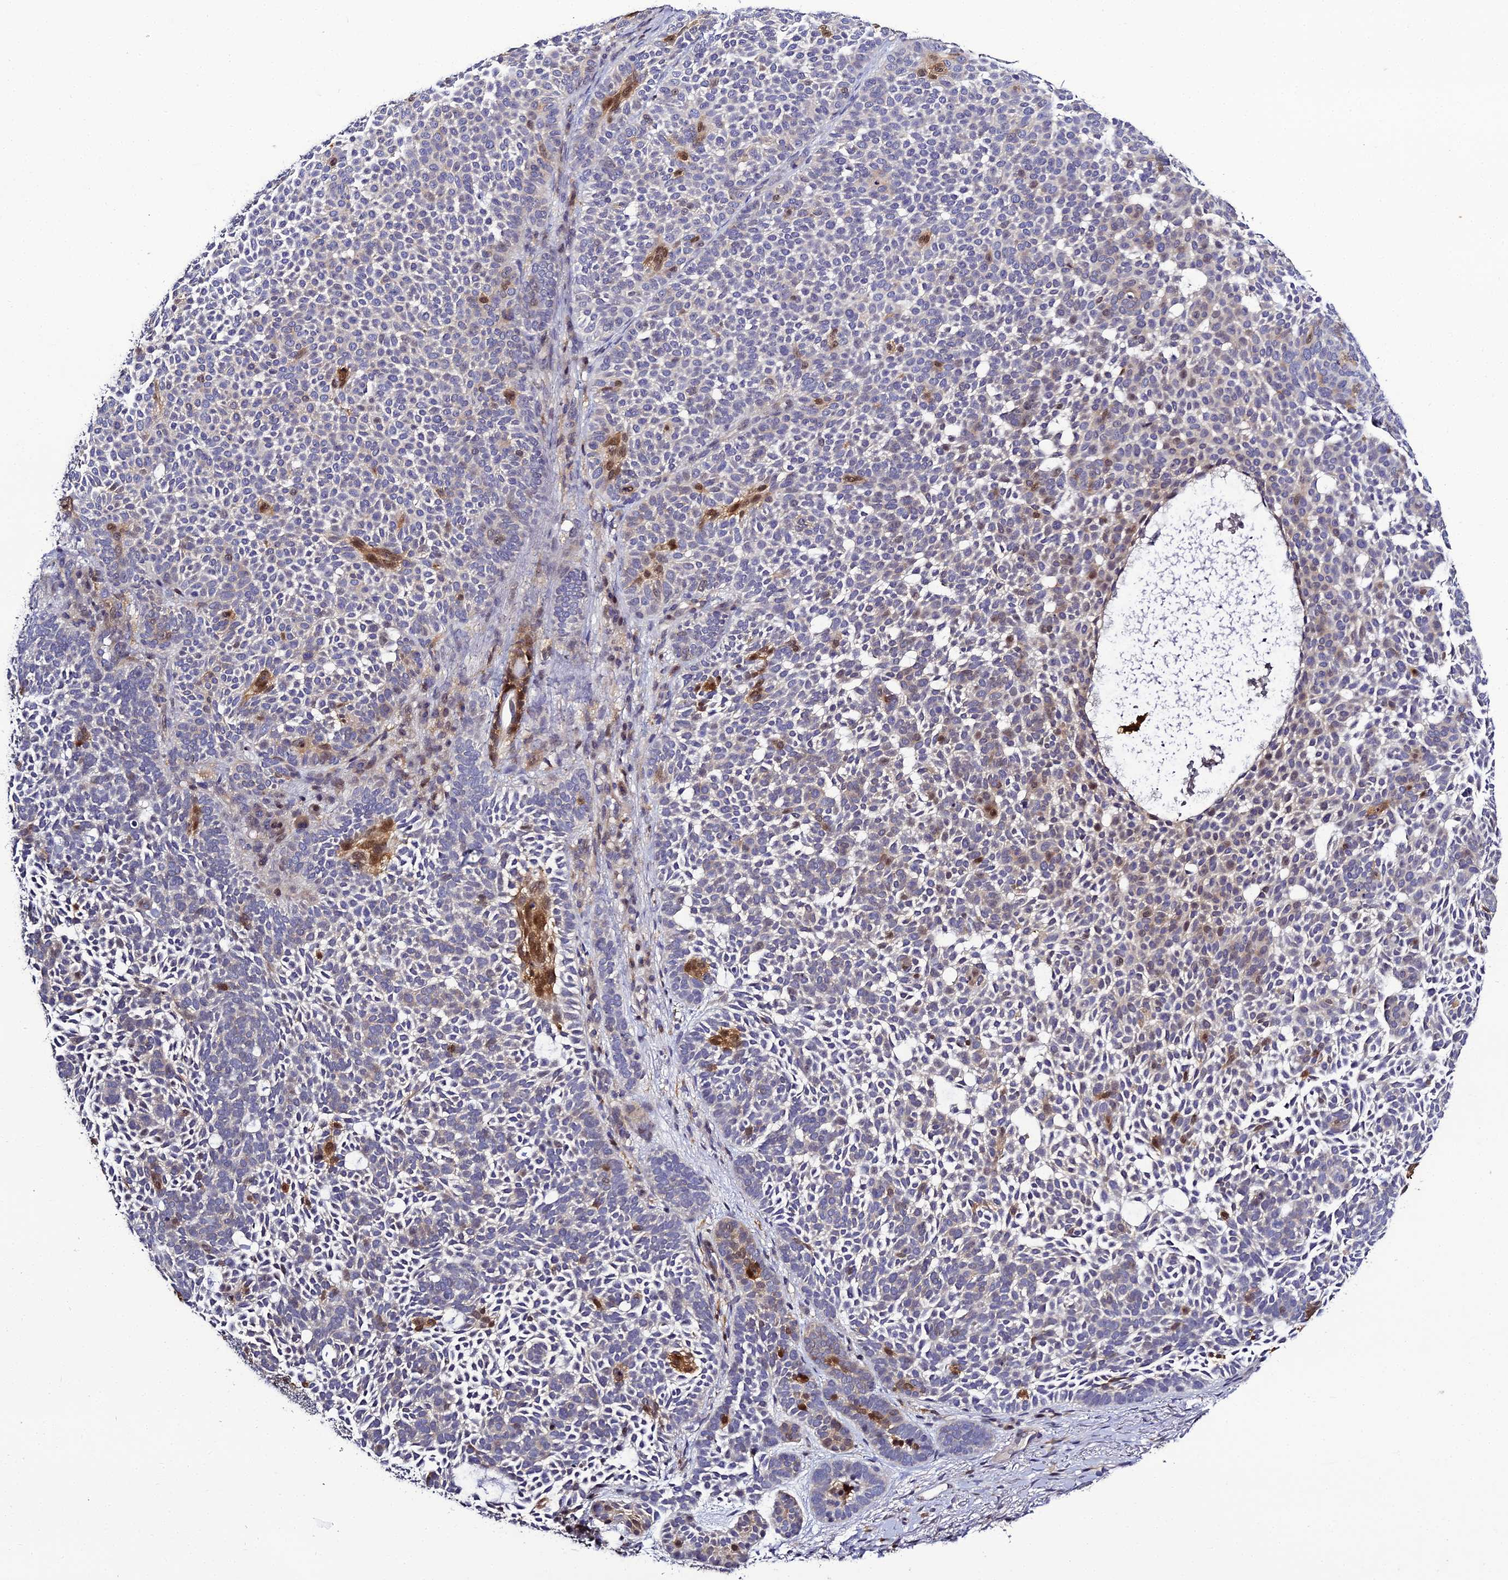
{"staining": {"intensity": "negative", "quantity": "none", "location": "none"}, "tissue": "skin cancer", "cell_type": "Tumor cells", "image_type": "cancer", "snomed": [{"axis": "morphology", "description": "Basal cell carcinoma"}, {"axis": "topography", "description": "Skin"}], "caption": "There is no significant expression in tumor cells of skin cancer (basal cell carcinoma).", "gene": "IL4I1", "patient": {"sex": "female", "age": 77}}